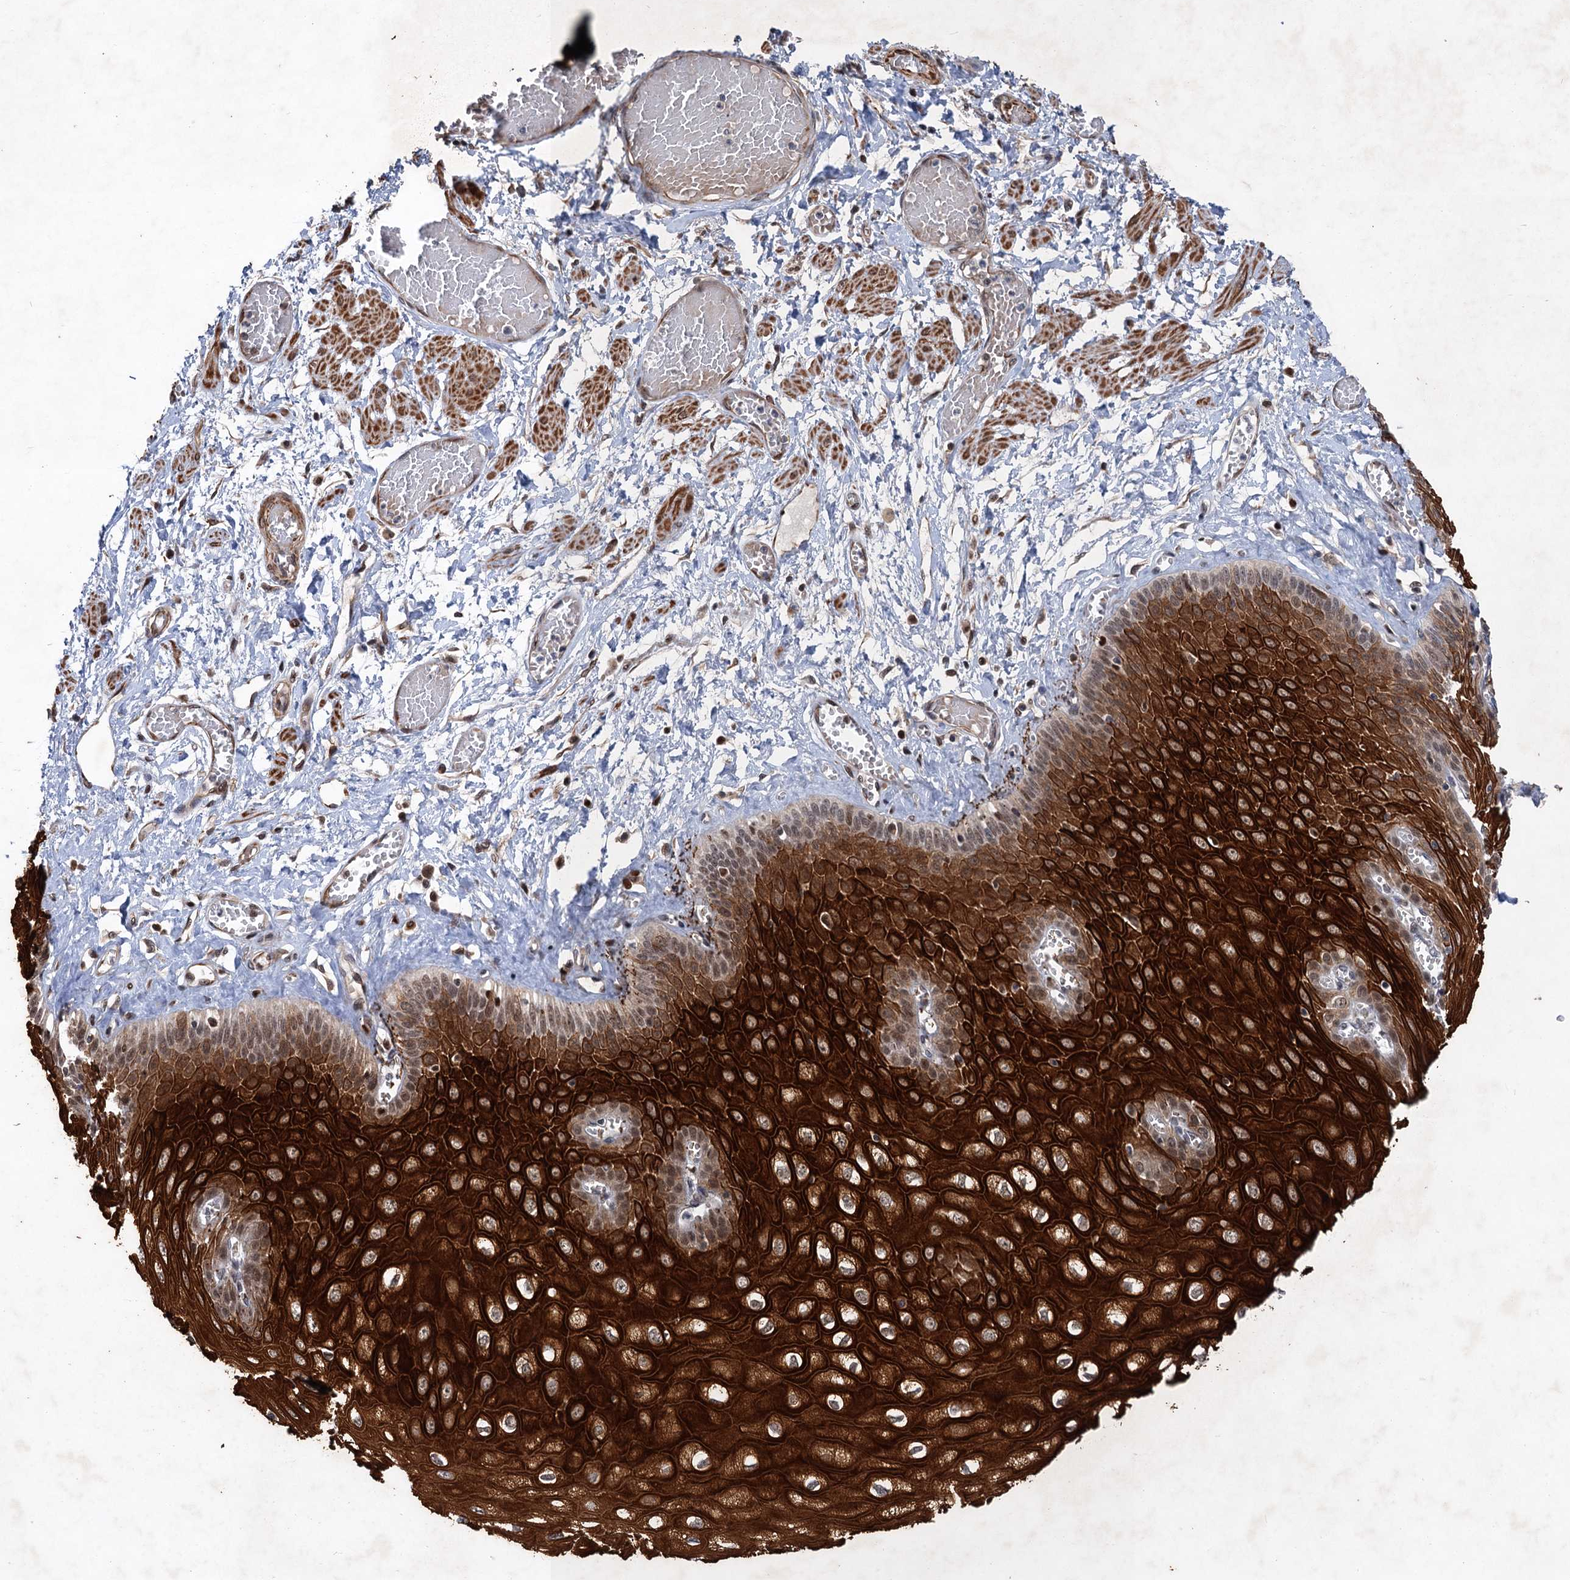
{"staining": {"intensity": "strong", "quantity": "25%-75%", "location": "cytoplasmic/membranous"}, "tissue": "esophagus", "cell_type": "Squamous epithelial cells", "image_type": "normal", "snomed": [{"axis": "morphology", "description": "Normal tissue, NOS"}, {"axis": "topography", "description": "Esophagus"}], "caption": "Benign esophagus was stained to show a protein in brown. There is high levels of strong cytoplasmic/membranous positivity in approximately 25%-75% of squamous epithelial cells.", "gene": "TTC31", "patient": {"sex": "male", "age": 60}}